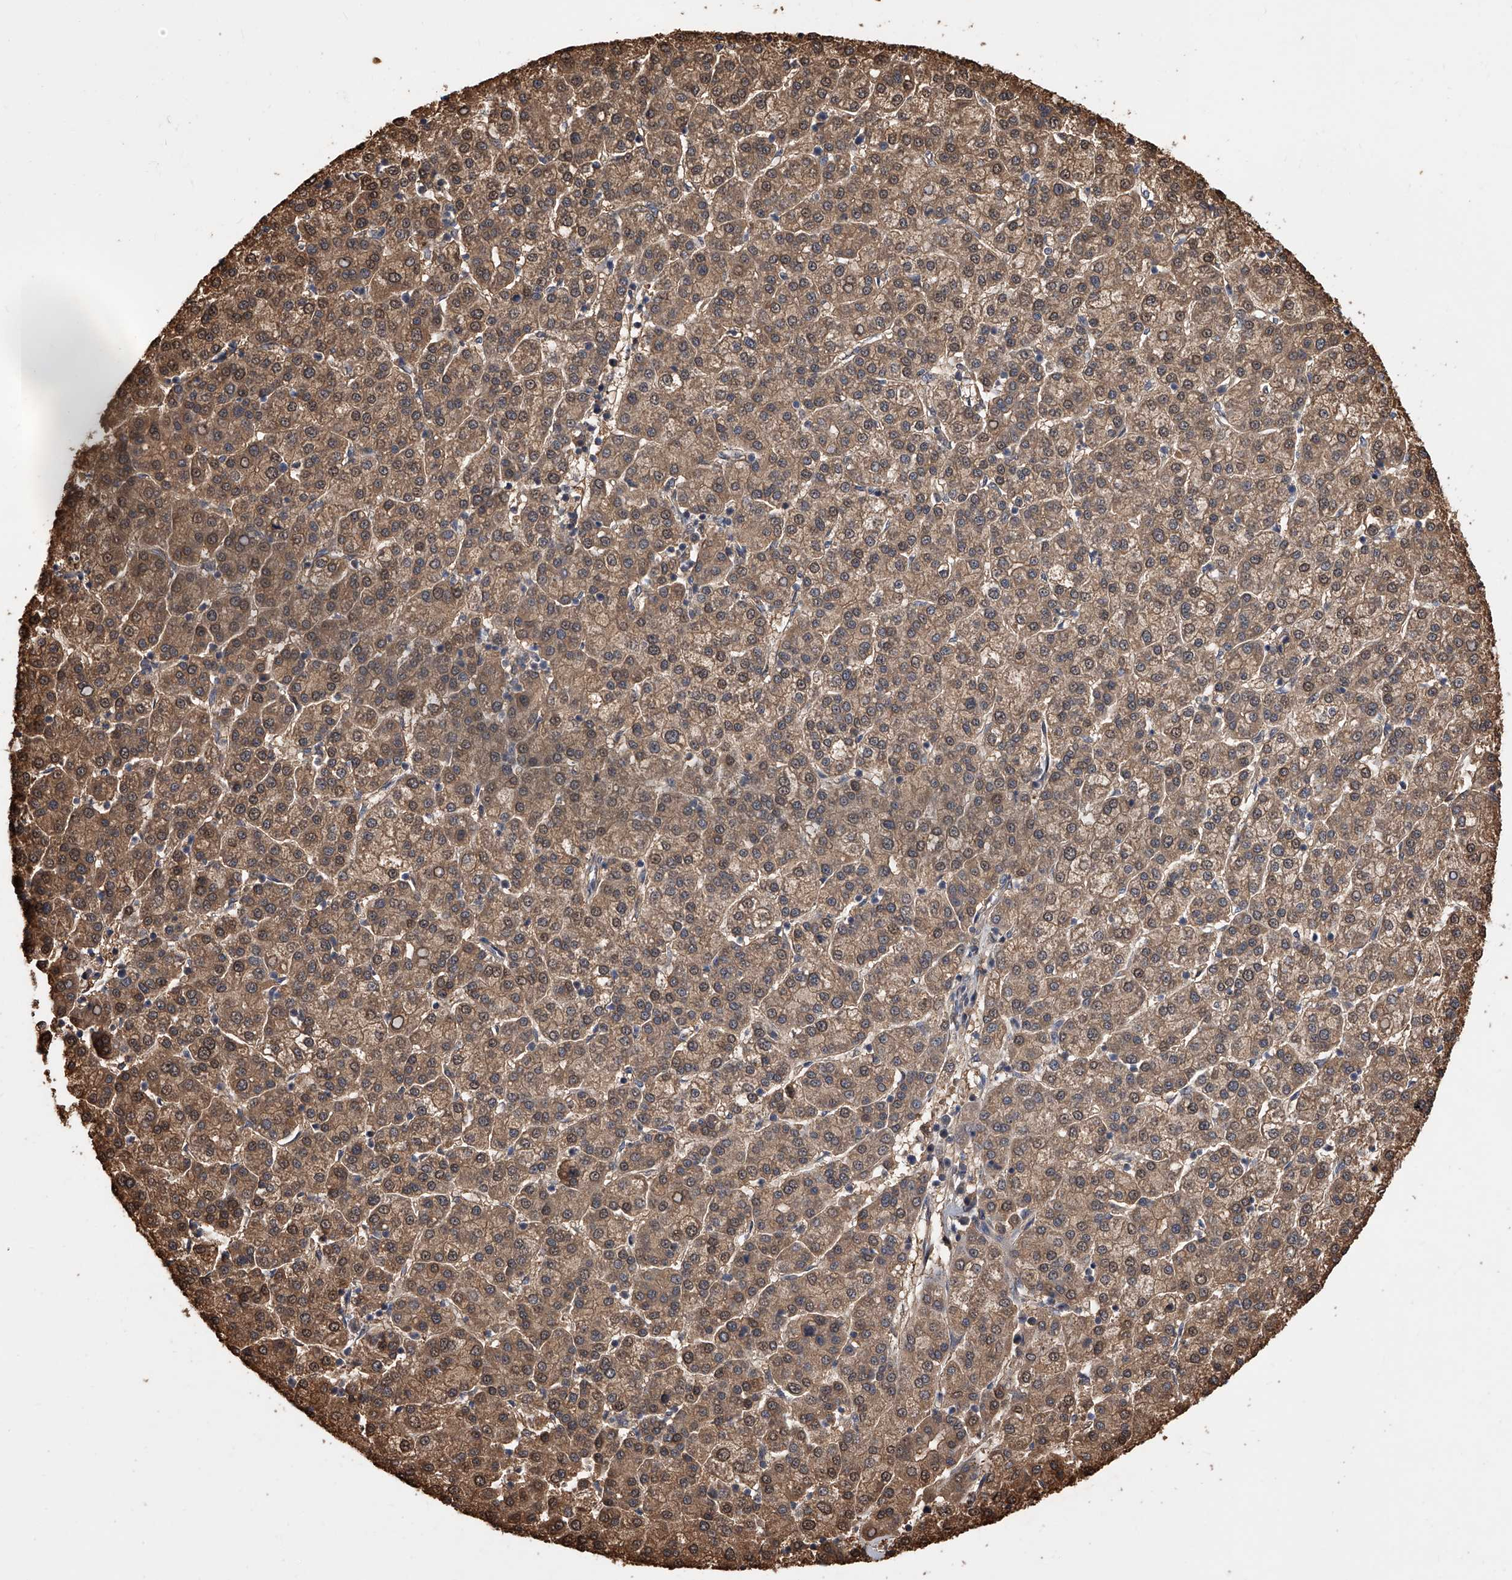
{"staining": {"intensity": "moderate", "quantity": ">75%", "location": "cytoplasmic/membranous,nuclear"}, "tissue": "liver cancer", "cell_type": "Tumor cells", "image_type": "cancer", "snomed": [{"axis": "morphology", "description": "Carcinoma, Hepatocellular, NOS"}, {"axis": "topography", "description": "Liver"}], "caption": "A high-resolution image shows immunohistochemistry (IHC) staining of hepatocellular carcinoma (liver), which reveals moderate cytoplasmic/membranous and nuclear expression in about >75% of tumor cells. Nuclei are stained in blue.", "gene": "GMDS", "patient": {"sex": "female", "age": 58}}